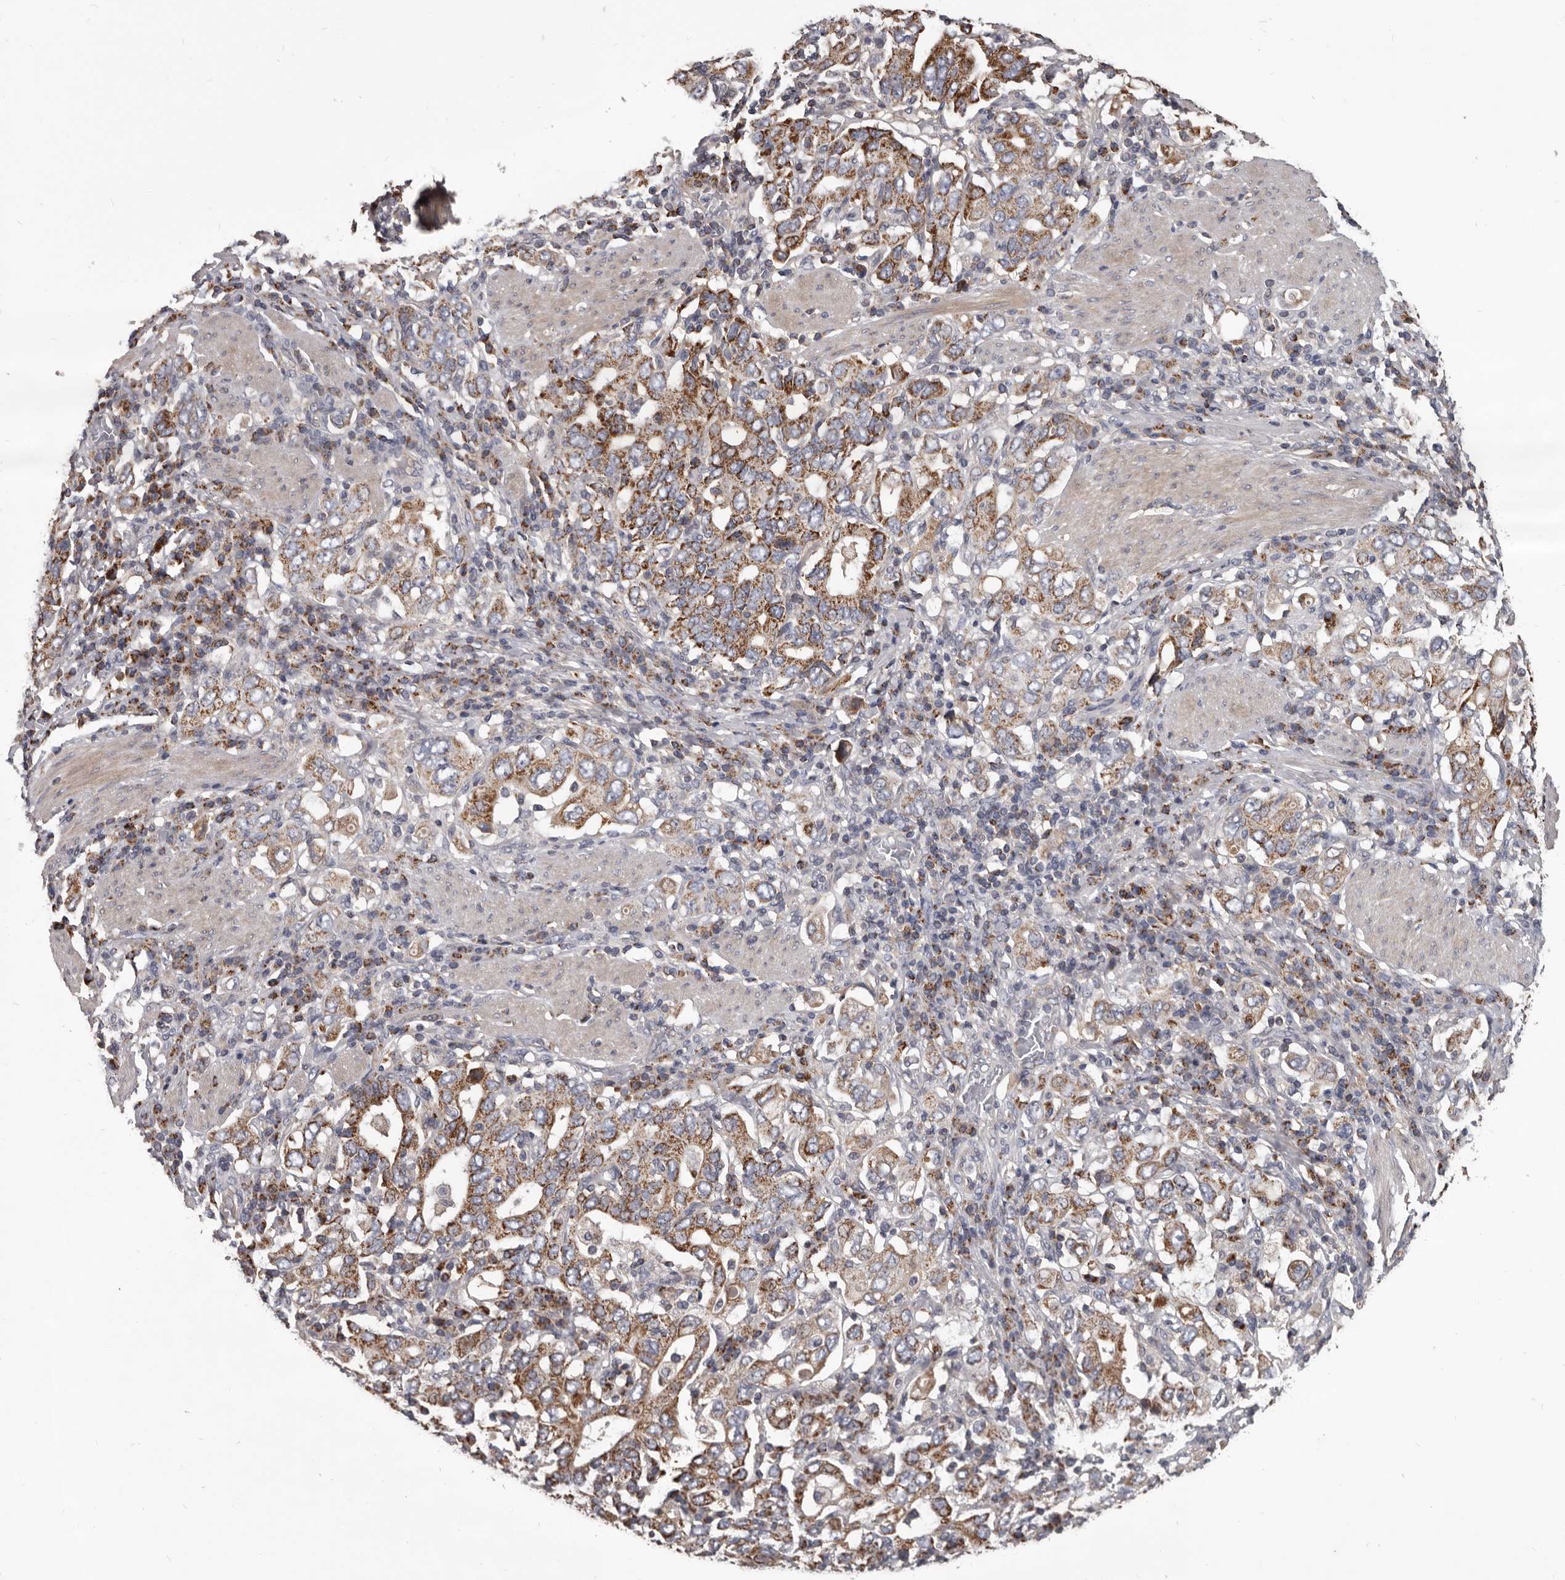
{"staining": {"intensity": "moderate", "quantity": ">75%", "location": "cytoplasmic/membranous"}, "tissue": "stomach cancer", "cell_type": "Tumor cells", "image_type": "cancer", "snomed": [{"axis": "morphology", "description": "Adenocarcinoma, NOS"}, {"axis": "topography", "description": "Stomach, upper"}], "caption": "Protein analysis of stomach adenocarcinoma tissue shows moderate cytoplasmic/membranous positivity in about >75% of tumor cells. (DAB (3,3'-diaminobenzidine) = brown stain, brightfield microscopy at high magnification).", "gene": "ALDH5A1", "patient": {"sex": "male", "age": 62}}